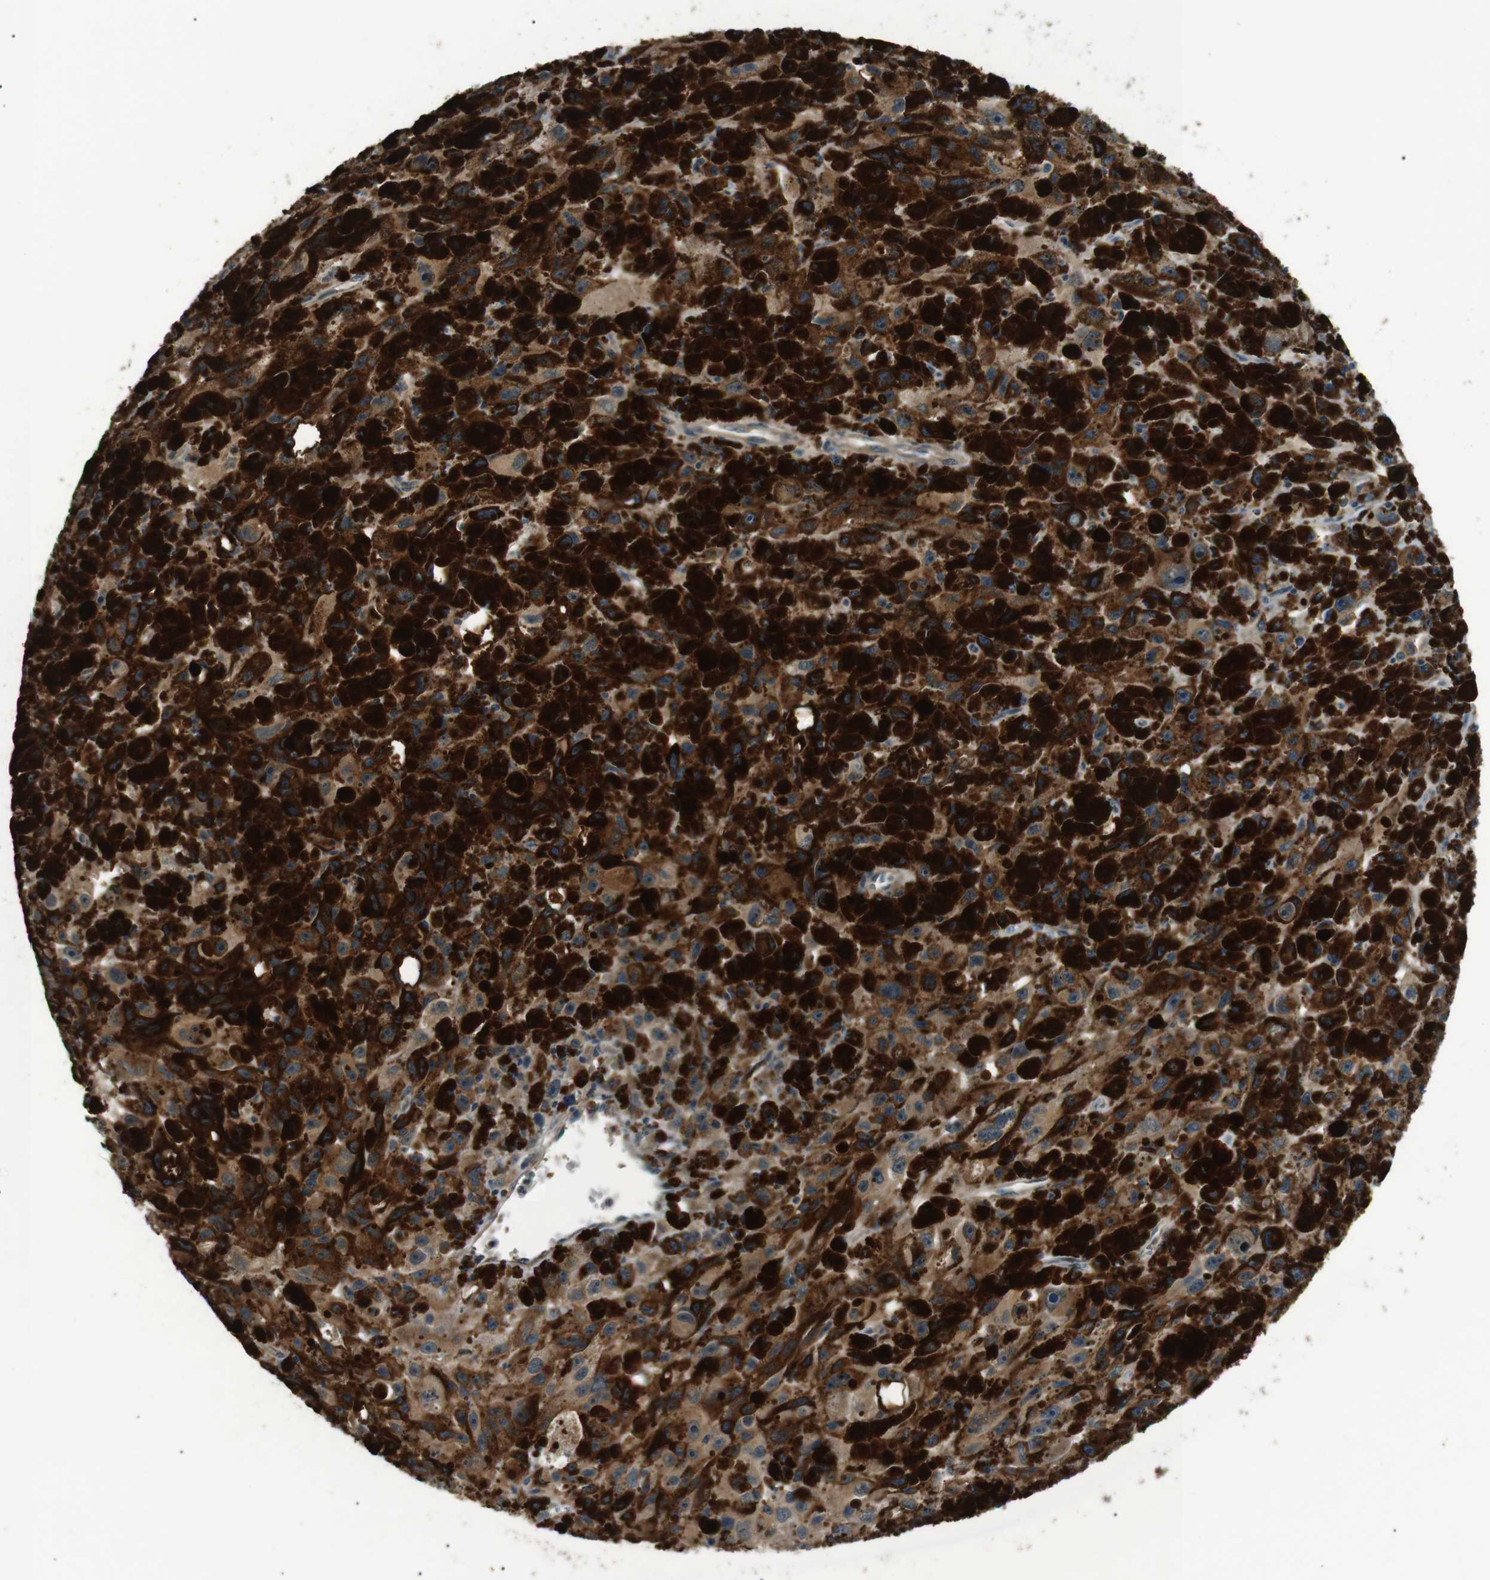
{"staining": {"intensity": "moderate", "quantity": "<25%", "location": "cytoplasmic/membranous"}, "tissue": "melanoma", "cell_type": "Tumor cells", "image_type": "cancer", "snomed": [{"axis": "morphology", "description": "Malignant melanoma, NOS"}, {"axis": "topography", "description": "Skin"}], "caption": "Immunohistochemistry of human malignant melanoma shows low levels of moderate cytoplasmic/membranous staining in about <25% of tumor cells. The staining was performed using DAB (3,3'-diaminobenzidine) to visualize the protein expression in brown, while the nuclei were stained in blue with hematoxylin (Magnification: 20x).", "gene": "HSPA13", "patient": {"sex": "female", "age": 104}}